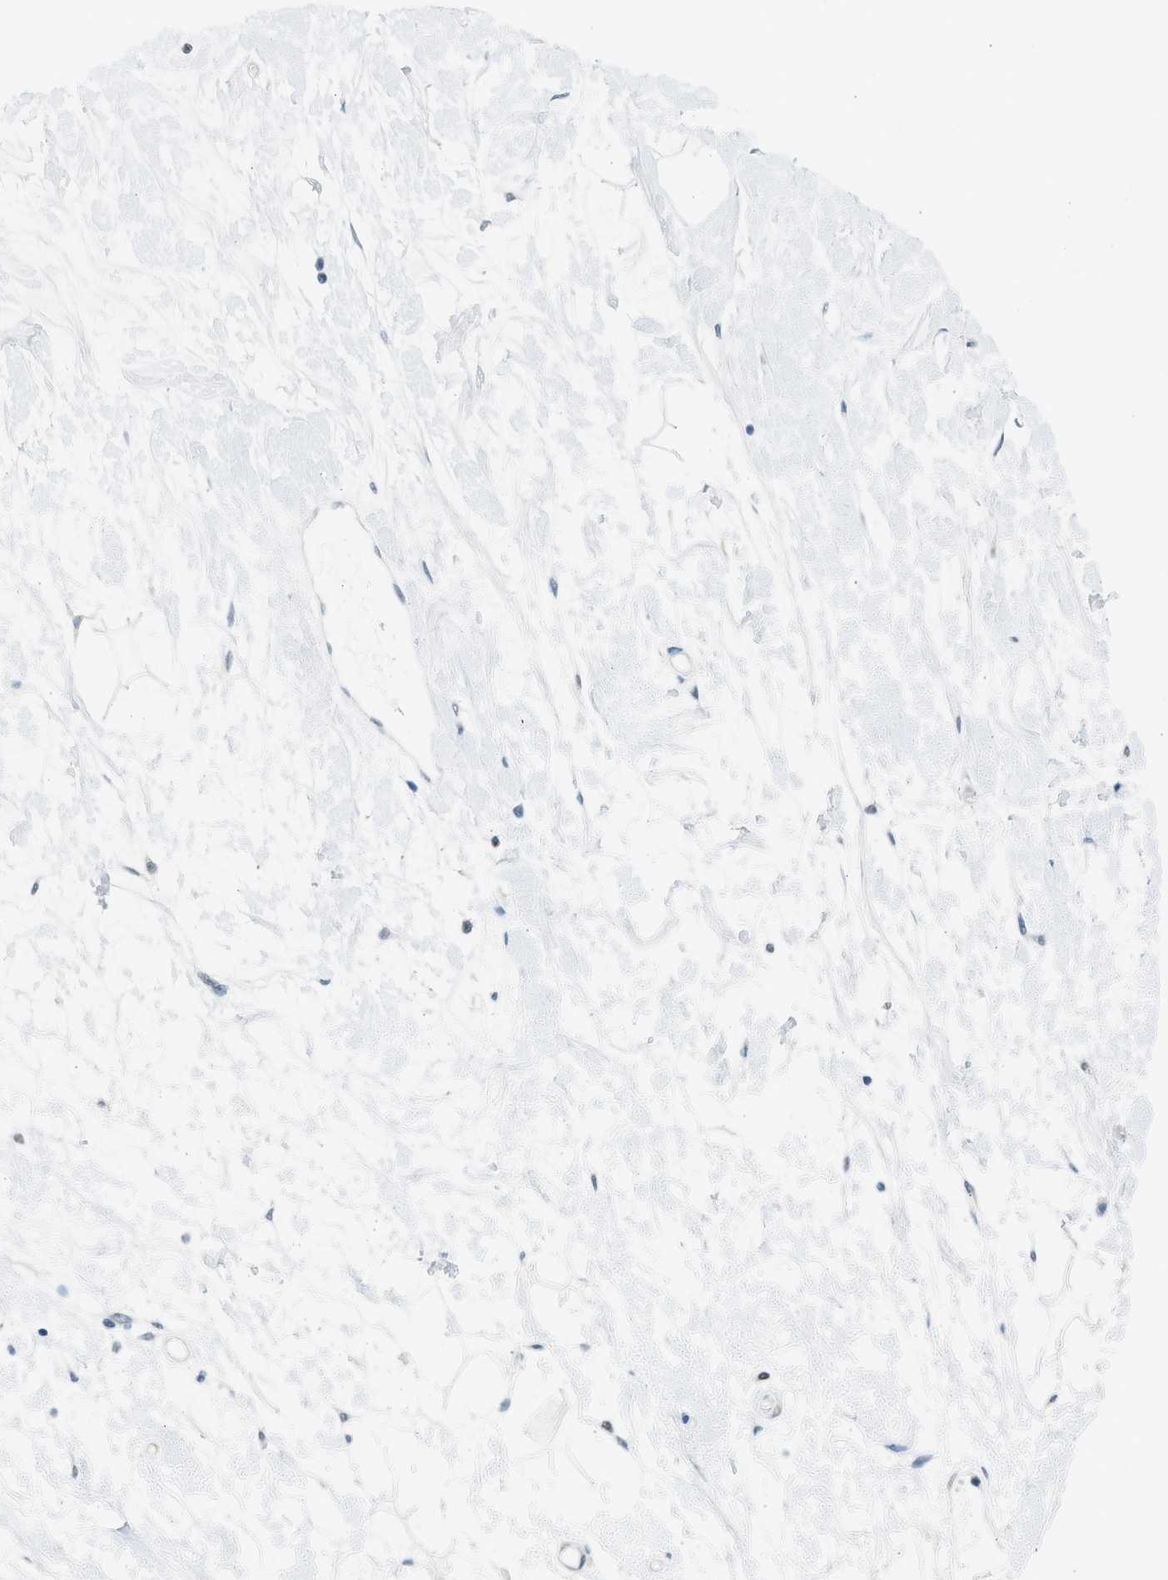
{"staining": {"intensity": "negative", "quantity": "none", "location": "none"}, "tissue": "breast", "cell_type": "Adipocytes", "image_type": "normal", "snomed": [{"axis": "morphology", "description": "Normal tissue, NOS"}, {"axis": "morphology", "description": "Lobular carcinoma"}, {"axis": "topography", "description": "Breast"}], "caption": "This is an immunohistochemistry micrograph of benign human breast. There is no expression in adipocytes.", "gene": "HIPK1", "patient": {"sex": "female", "age": 59}}